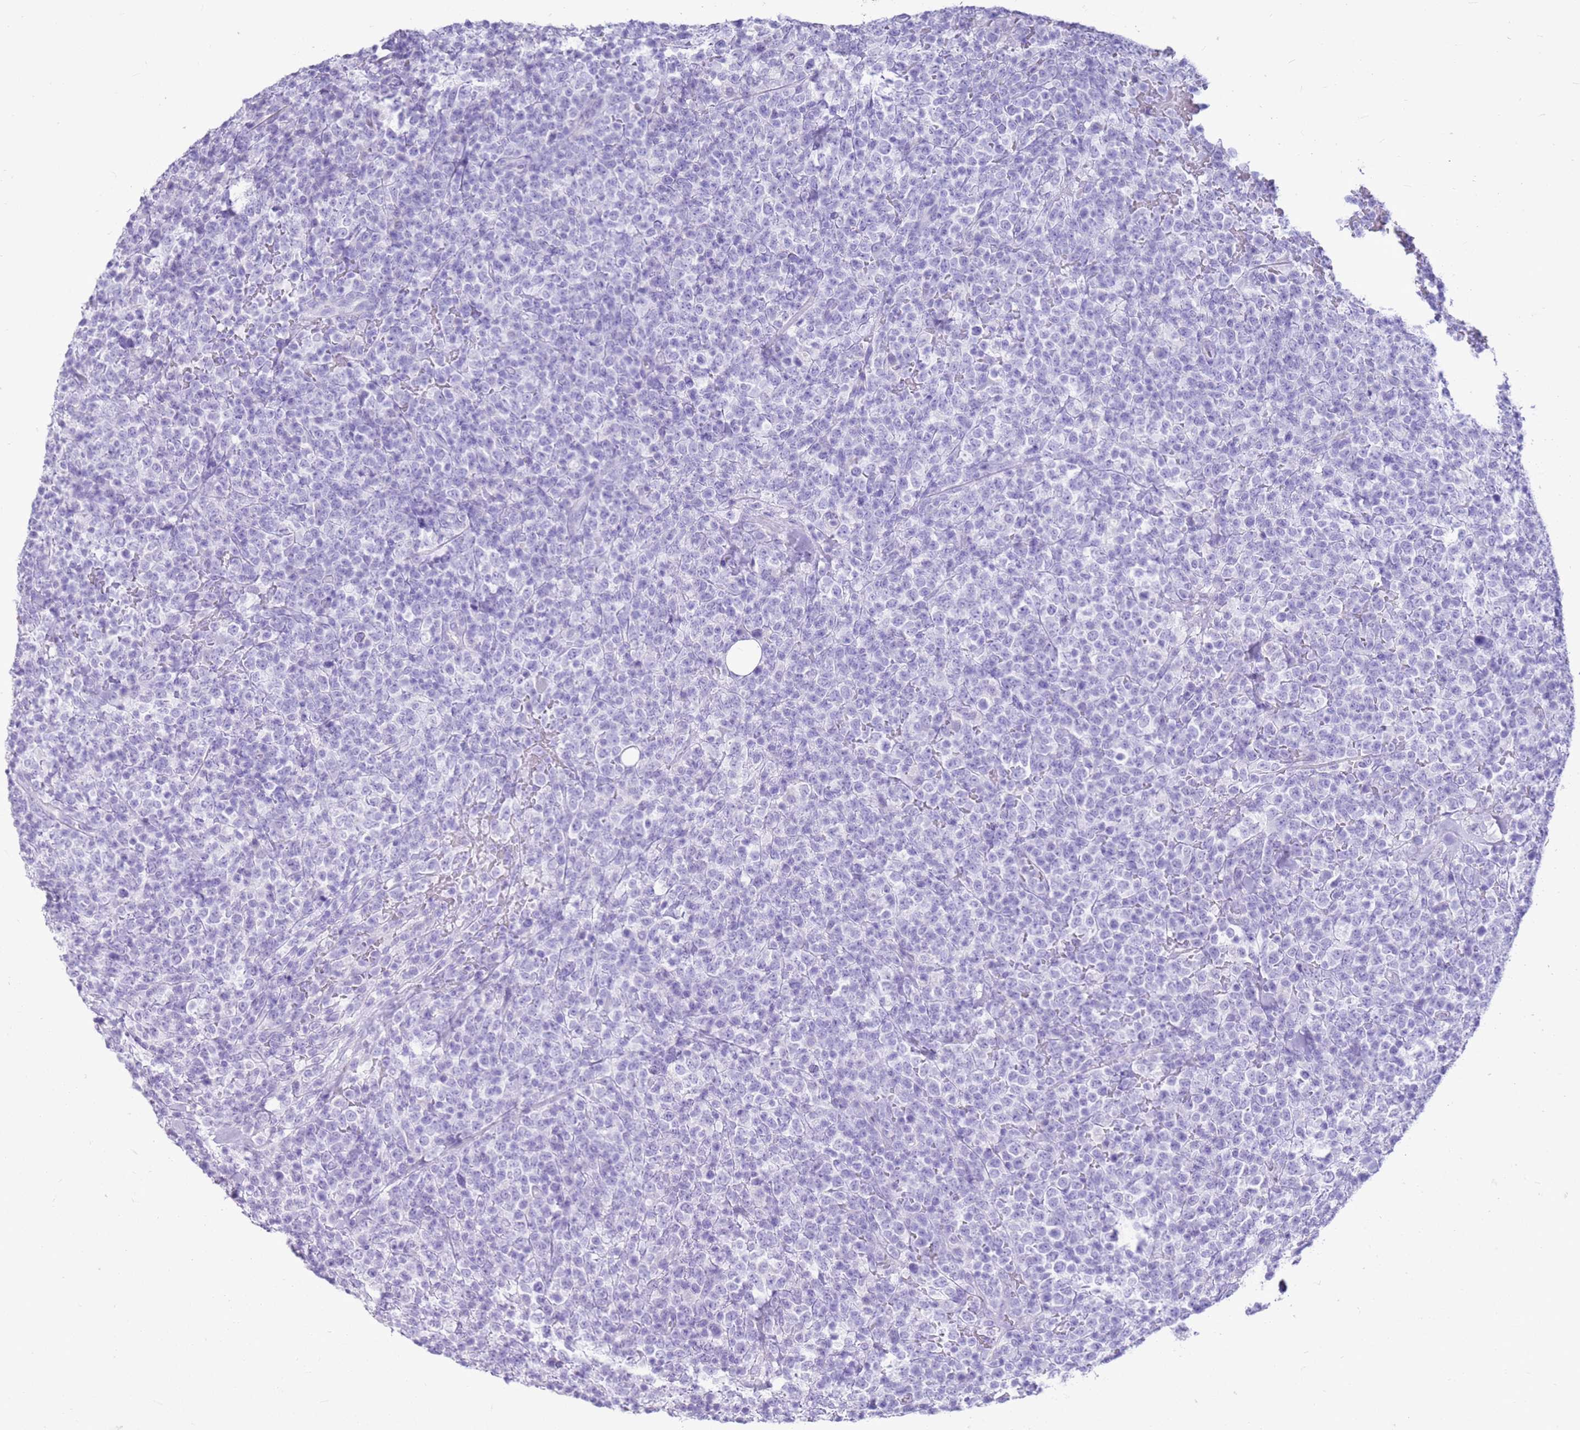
{"staining": {"intensity": "negative", "quantity": "none", "location": "none"}, "tissue": "lymphoma", "cell_type": "Tumor cells", "image_type": "cancer", "snomed": [{"axis": "morphology", "description": "Malignant lymphoma, non-Hodgkin's type, High grade"}, {"axis": "topography", "description": "Colon"}], "caption": "Micrograph shows no protein expression in tumor cells of lymphoma tissue. (Brightfield microscopy of DAB IHC at high magnification).", "gene": "CA8", "patient": {"sex": "female", "age": 53}}